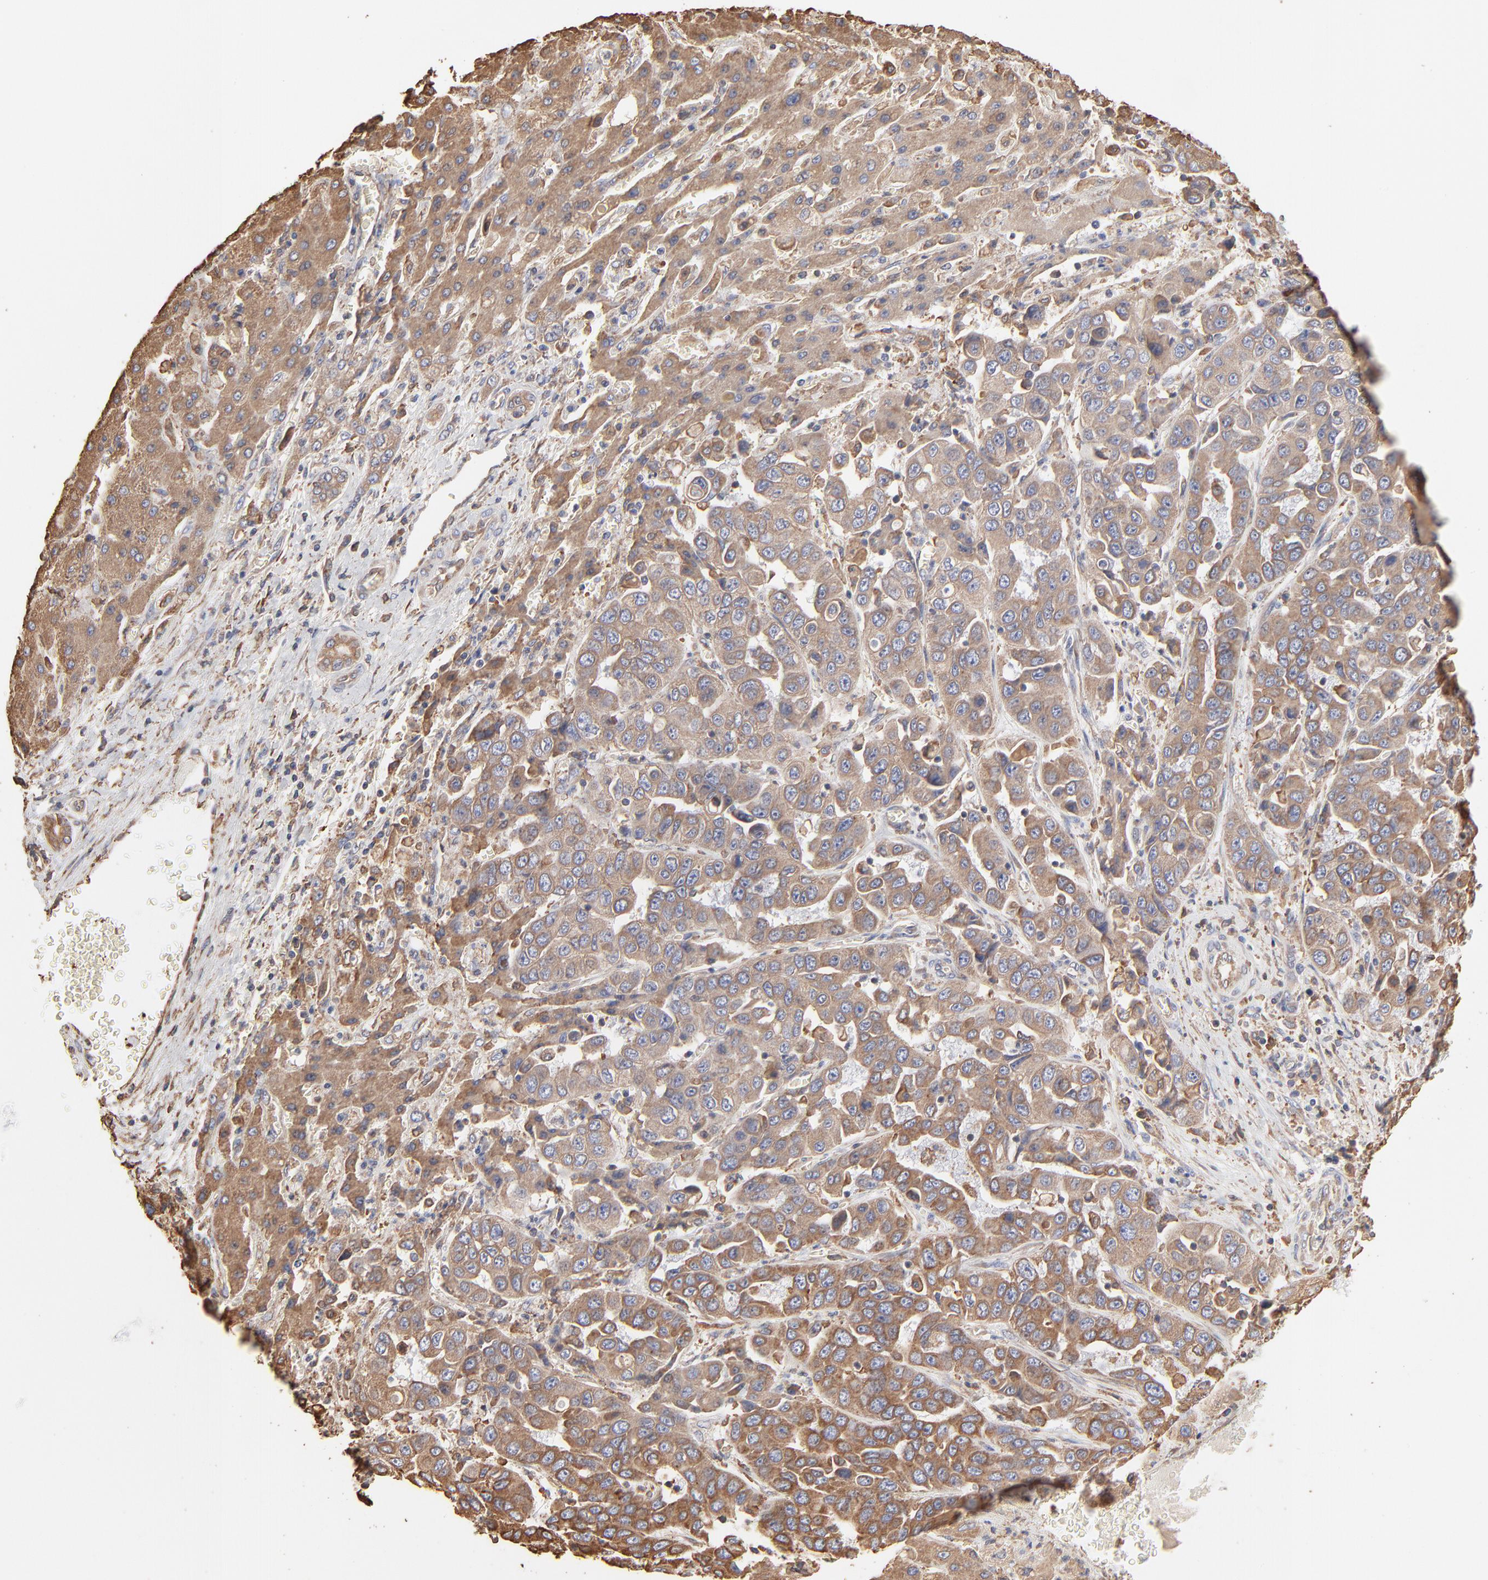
{"staining": {"intensity": "weak", "quantity": ">75%", "location": "cytoplasmic/membranous"}, "tissue": "liver cancer", "cell_type": "Tumor cells", "image_type": "cancer", "snomed": [{"axis": "morphology", "description": "Cholangiocarcinoma"}, {"axis": "topography", "description": "Liver"}], "caption": "This micrograph exhibits cholangiocarcinoma (liver) stained with immunohistochemistry to label a protein in brown. The cytoplasmic/membranous of tumor cells show weak positivity for the protein. Nuclei are counter-stained blue.", "gene": "PDIA3", "patient": {"sex": "female", "age": 52}}